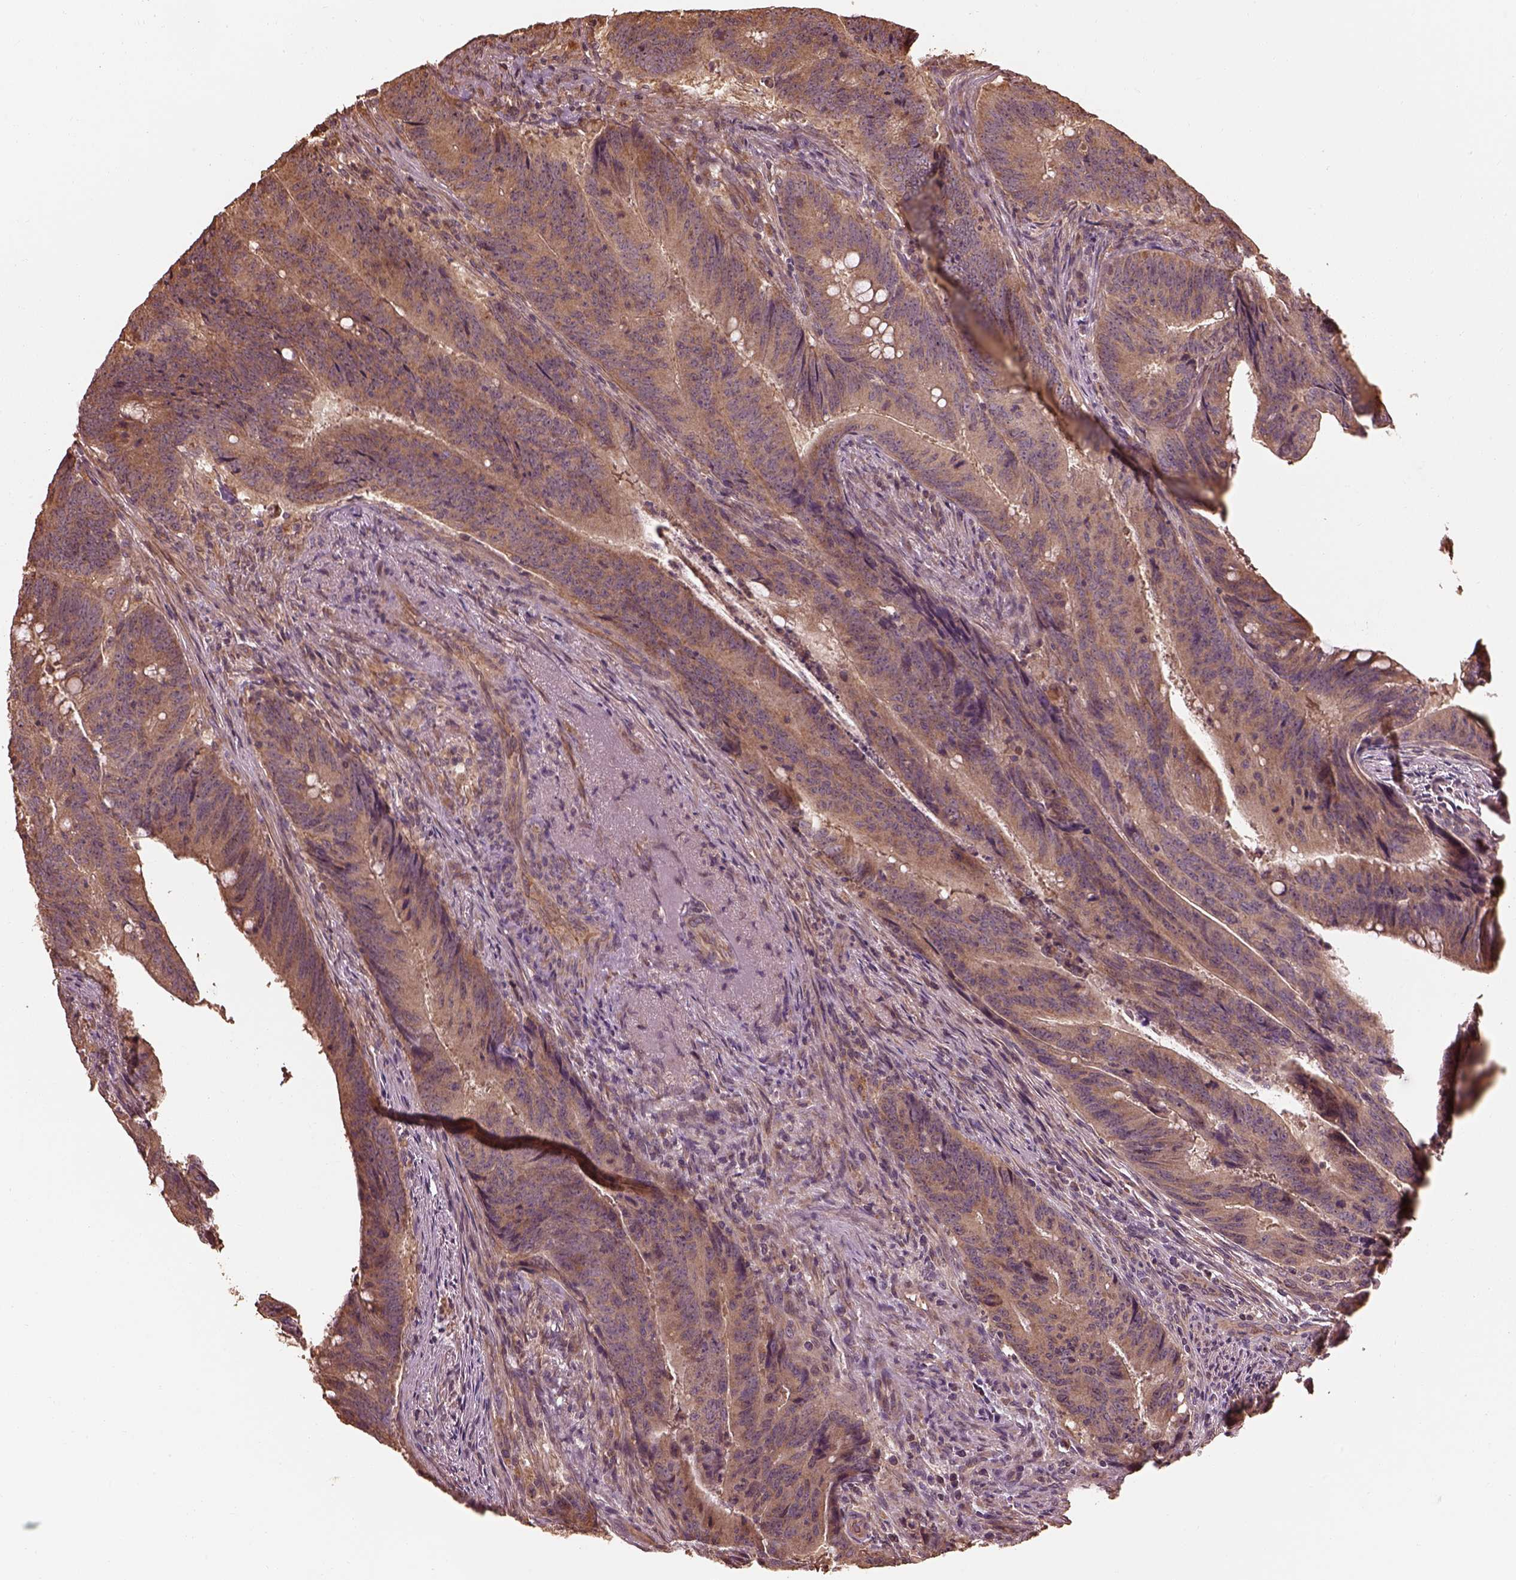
{"staining": {"intensity": "moderate", "quantity": ">75%", "location": "cytoplasmic/membranous"}, "tissue": "colorectal cancer", "cell_type": "Tumor cells", "image_type": "cancer", "snomed": [{"axis": "morphology", "description": "Adenocarcinoma, NOS"}, {"axis": "topography", "description": "Colon"}], "caption": "The photomicrograph displays a brown stain indicating the presence of a protein in the cytoplasmic/membranous of tumor cells in adenocarcinoma (colorectal).", "gene": "METTL4", "patient": {"sex": "female", "age": 87}}